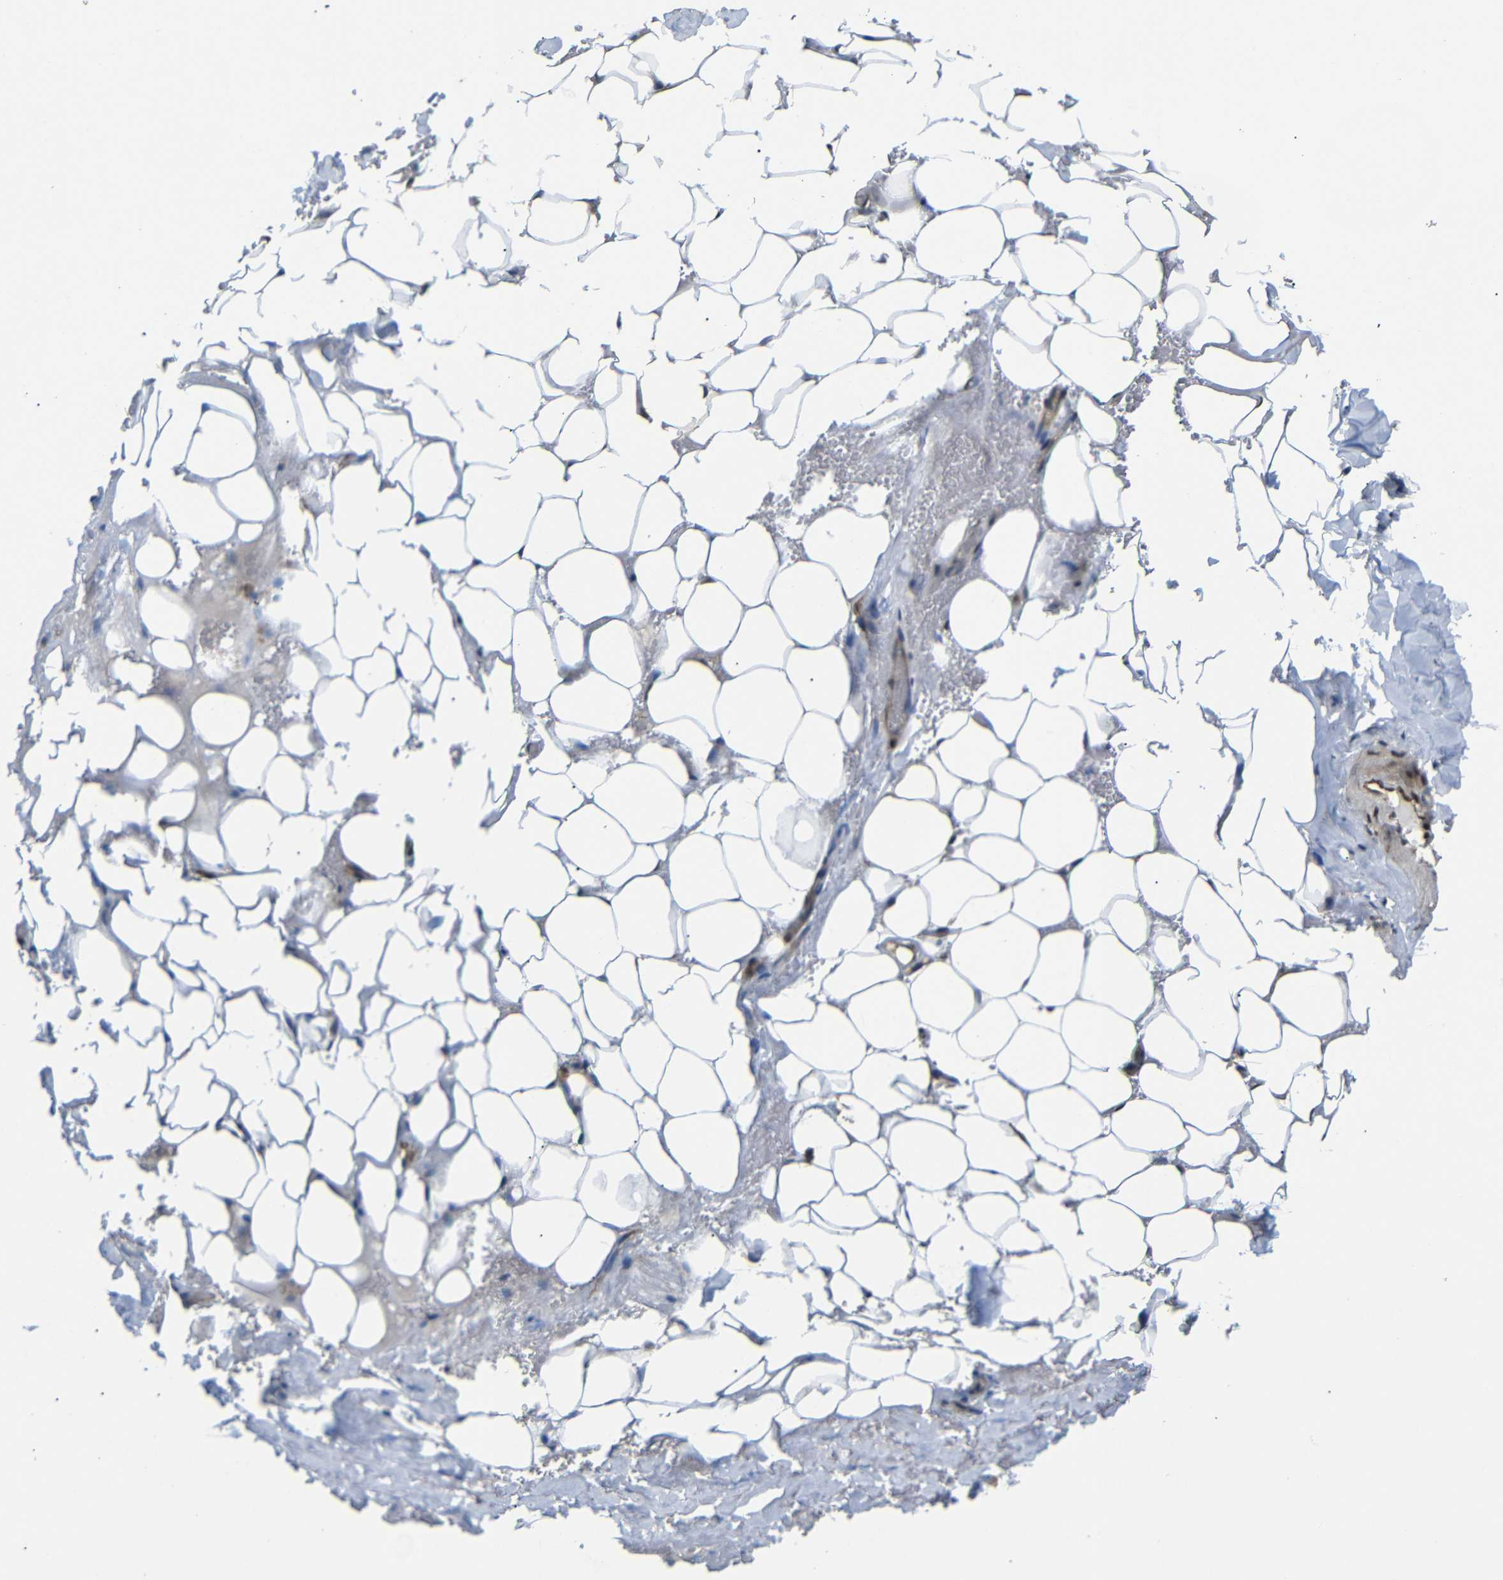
{"staining": {"intensity": "weak", "quantity": ">75%", "location": "cytoplasmic/membranous"}, "tissue": "adipose tissue", "cell_type": "Adipocytes", "image_type": "normal", "snomed": [{"axis": "morphology", "description": "Normal tissue, NOS"}, {"axis": "topography", "description": "Peripheral nerve tissue"}], "caption": "Human adipose tissue stained with a brown dye reveals weak cytoplasmic/membranous positive positivity in approximately >75% of adipocytes.", "gene": "TBX2", "patient": {"sex": "male", "age": 70}}